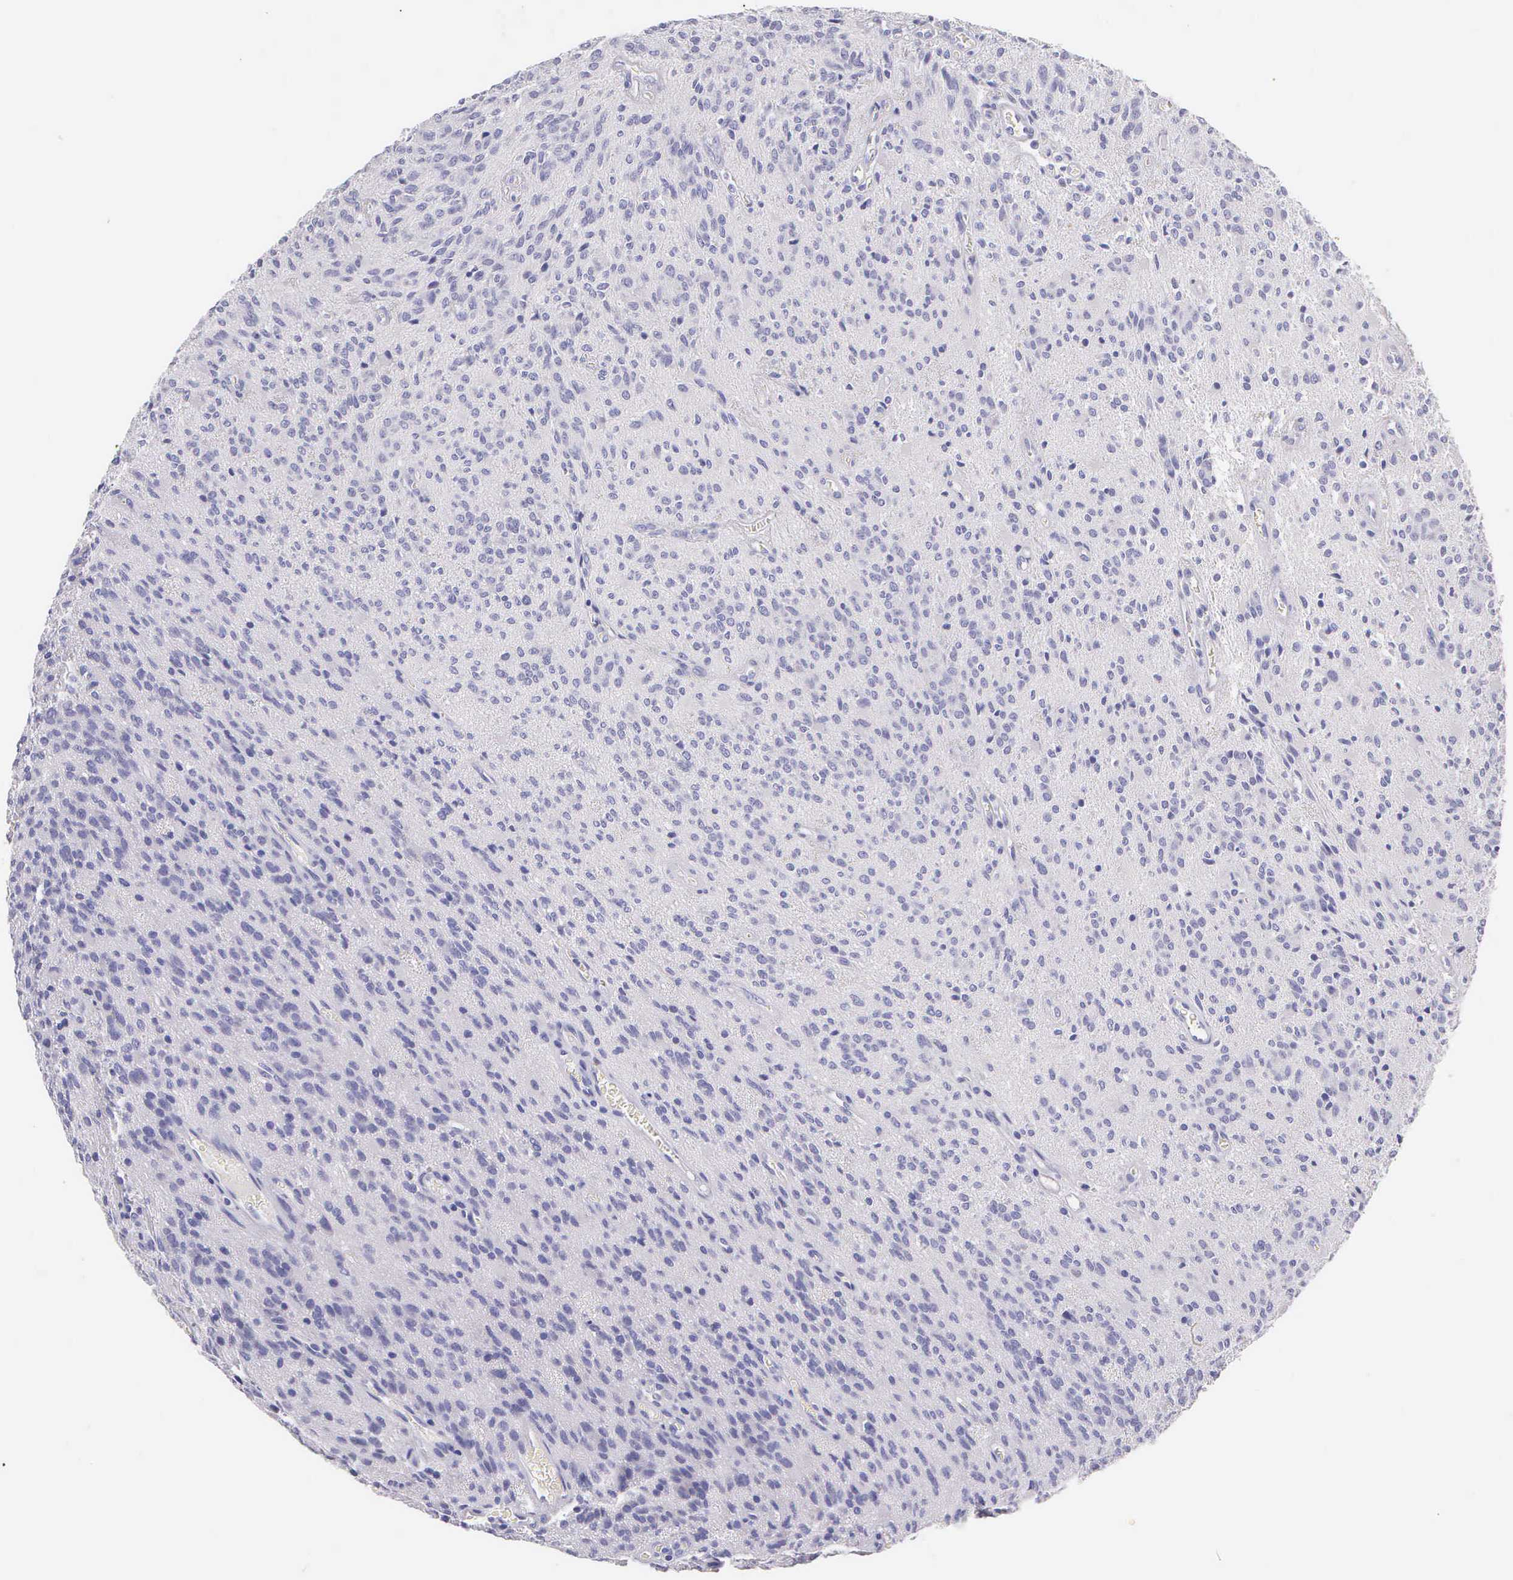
{"staining": {"intensity": "negative", "quantity": "none", "location": "none"}, "tissue": "glioma", "cell_type": "Tumor cells", "image_type": "cancer", "snomed": [{"axis": "morphology", "description": "Glioma, malignant, Low grade"}, {"axis": "topography", "description": "Brain"}], "caption": "This is an immunohistochemistry photomicrograph of human glioma. There is no staining in tumor cells.", "gene": "KRT17", "patient": {"sex": "female", "age": 15}}